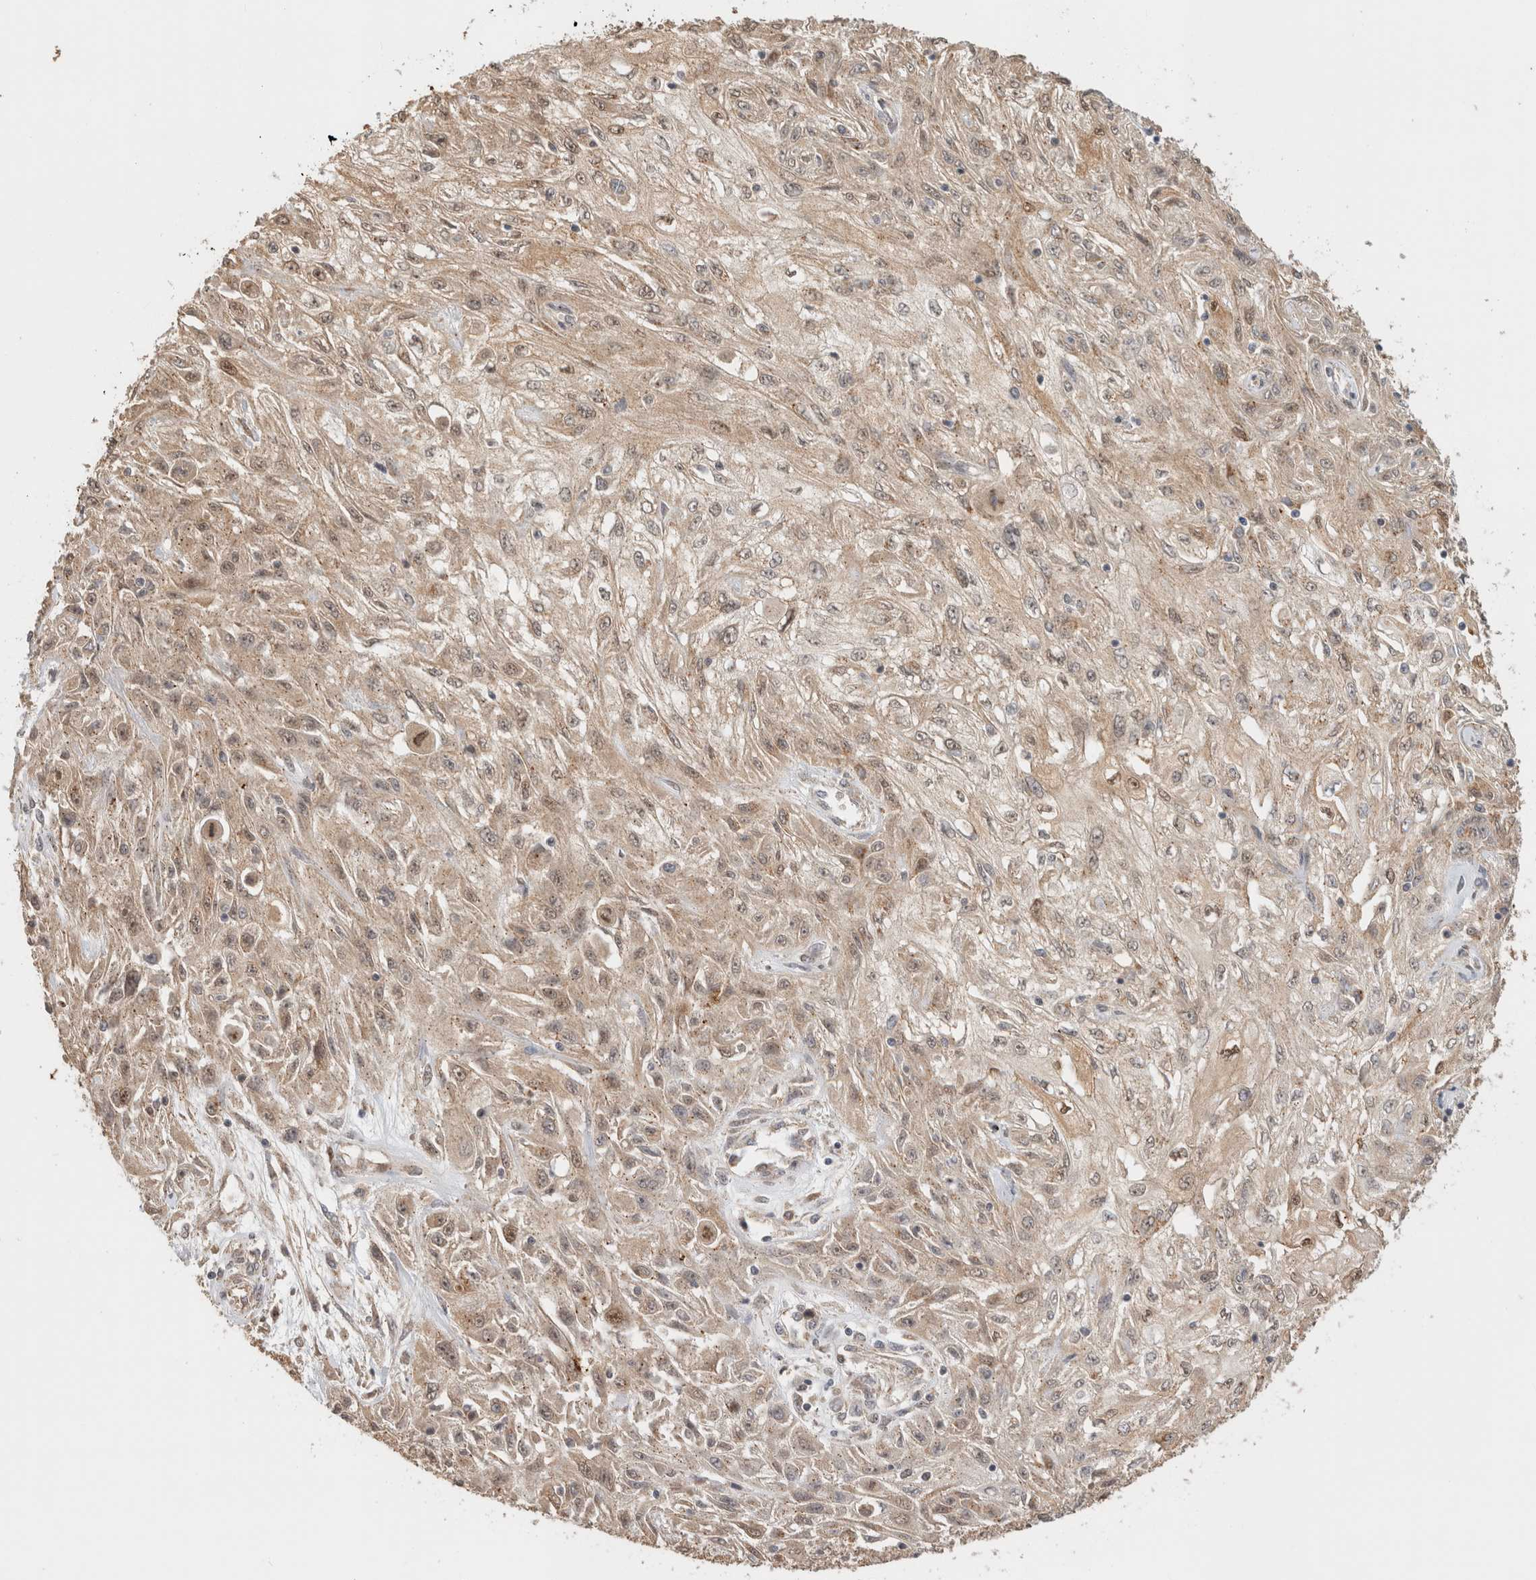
{"staining": {"intensity": "weak", "quantity": "25%-75%", "location": "cytoplasmic/membranous"}, "tissue": "skin cancer", "cell_type": "Tumor cells", "image_type": "cancer", "snomed": [{"axis": "morphology", "description": "Squamous cell carcinoma, NOS"}, {"axis": "morphology", "description": "Squamous cell carcinoma, metastatic, NOS"}, {"axis": "topography", "description": "Skin"}, {"axis": "topography", "description": "Lymph node"}], "caption": "Immunohistochemical staining of human skin squamous cell carcinoma shows weak cytoplasmic/membranous protein staining in approximately 25%-75% of tumor cells.", "gene": "OTUD6B", "patient": {"sex": "male", "age": 75}}